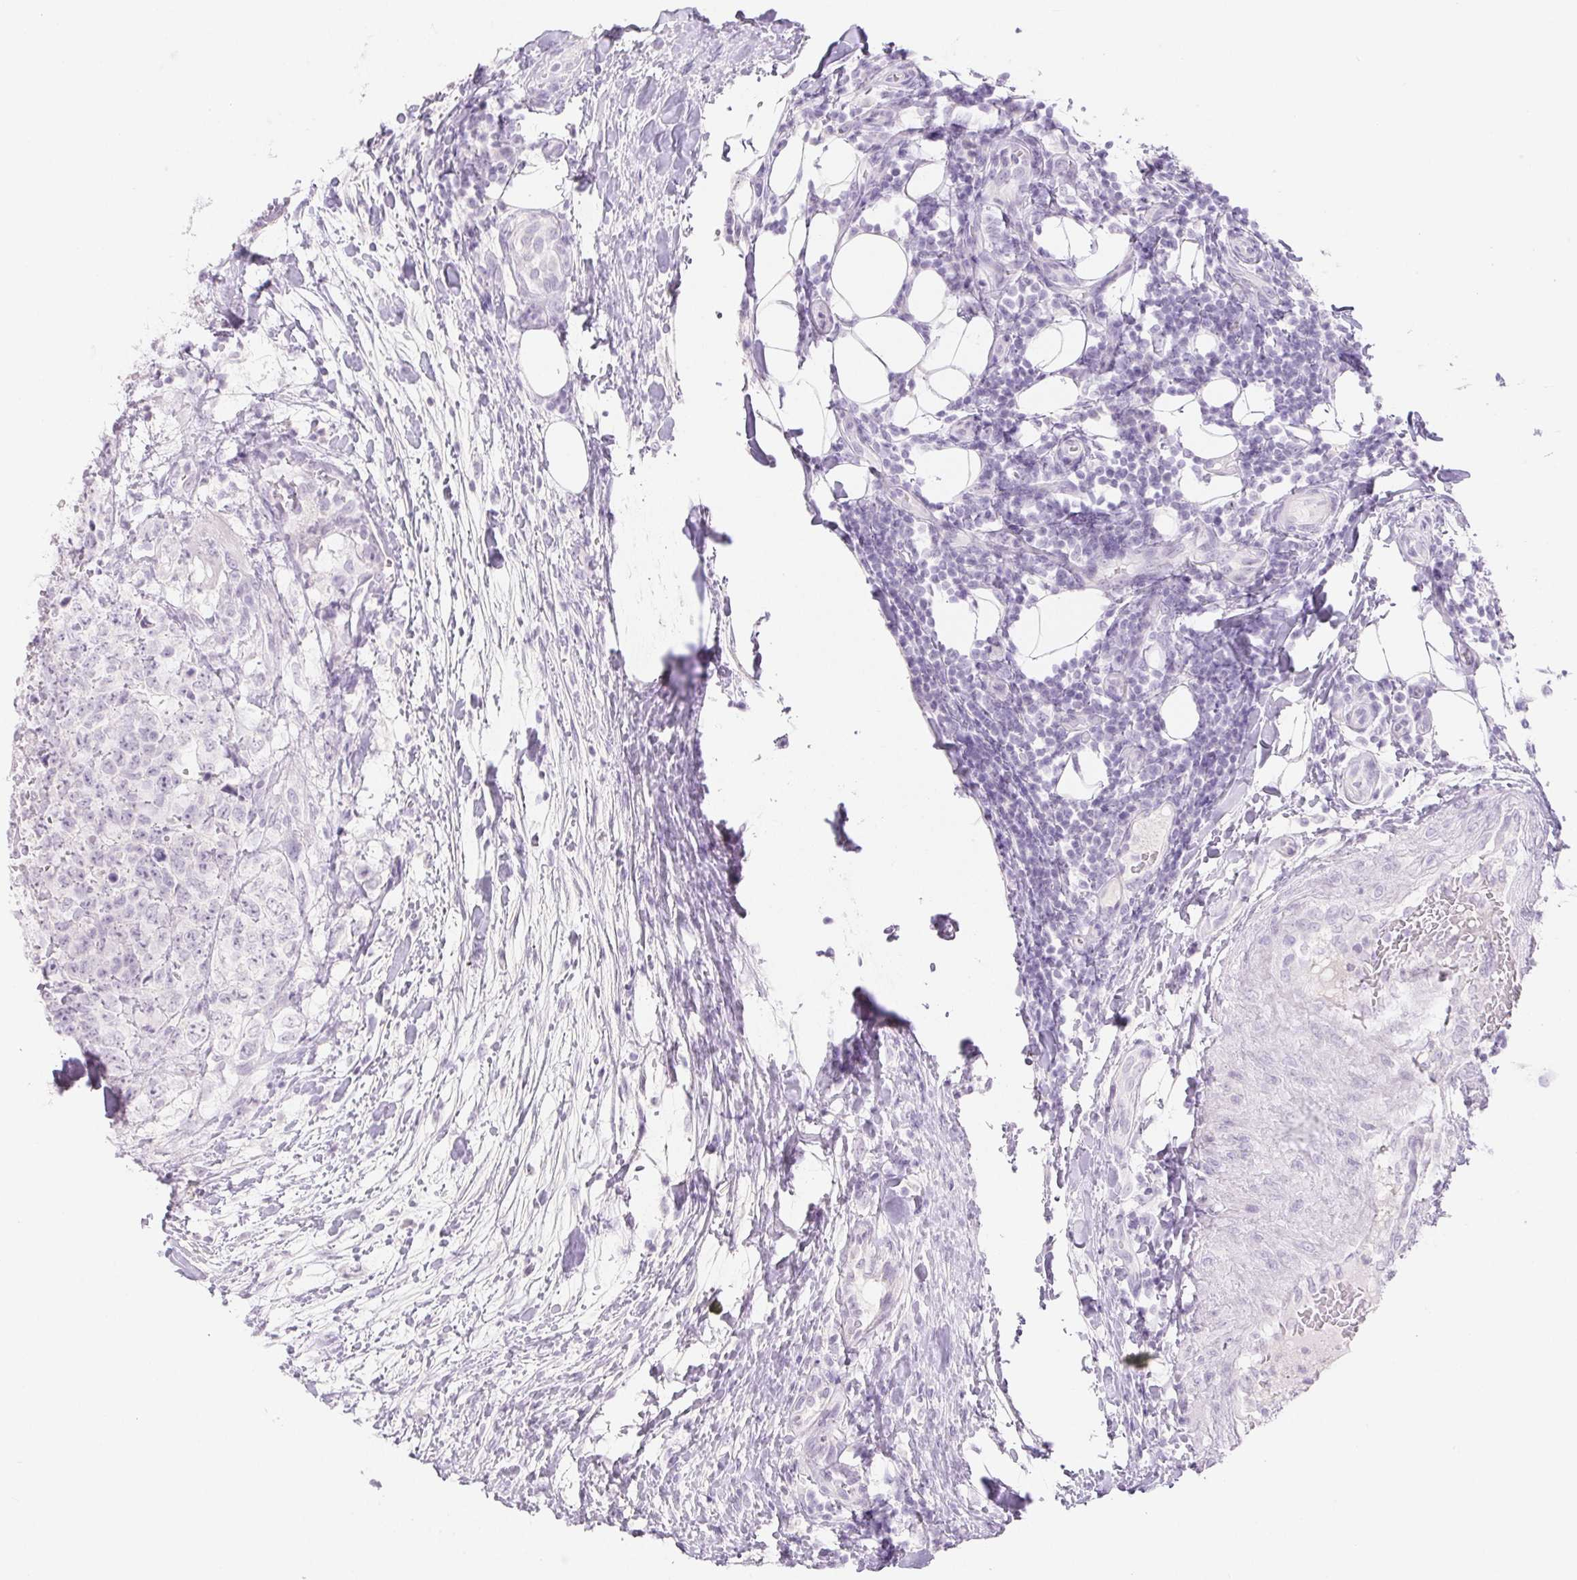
{"staining": {"intensity": "negative", "quantity": "none", "location": "none"}, "tissue": "testis cancer", "cell_type": "Tumor cells", "image_type": "cancer", "snomed": [{"axis": "morphology", "description": "Carcinoma, Embryonal, NOS"}, {"axis": "topography", "description": "Testis"}], "caption": "Immunohistochemical staining of testis cancer displays no significant staining in tumor cells. (Brightfield microscopy of DAB (3,3'-diaminobenzidine) immunohistochemistry (IHC) at high magnification).", "gene": "PI3", "patient": {"sex": "male", "age": 24}}